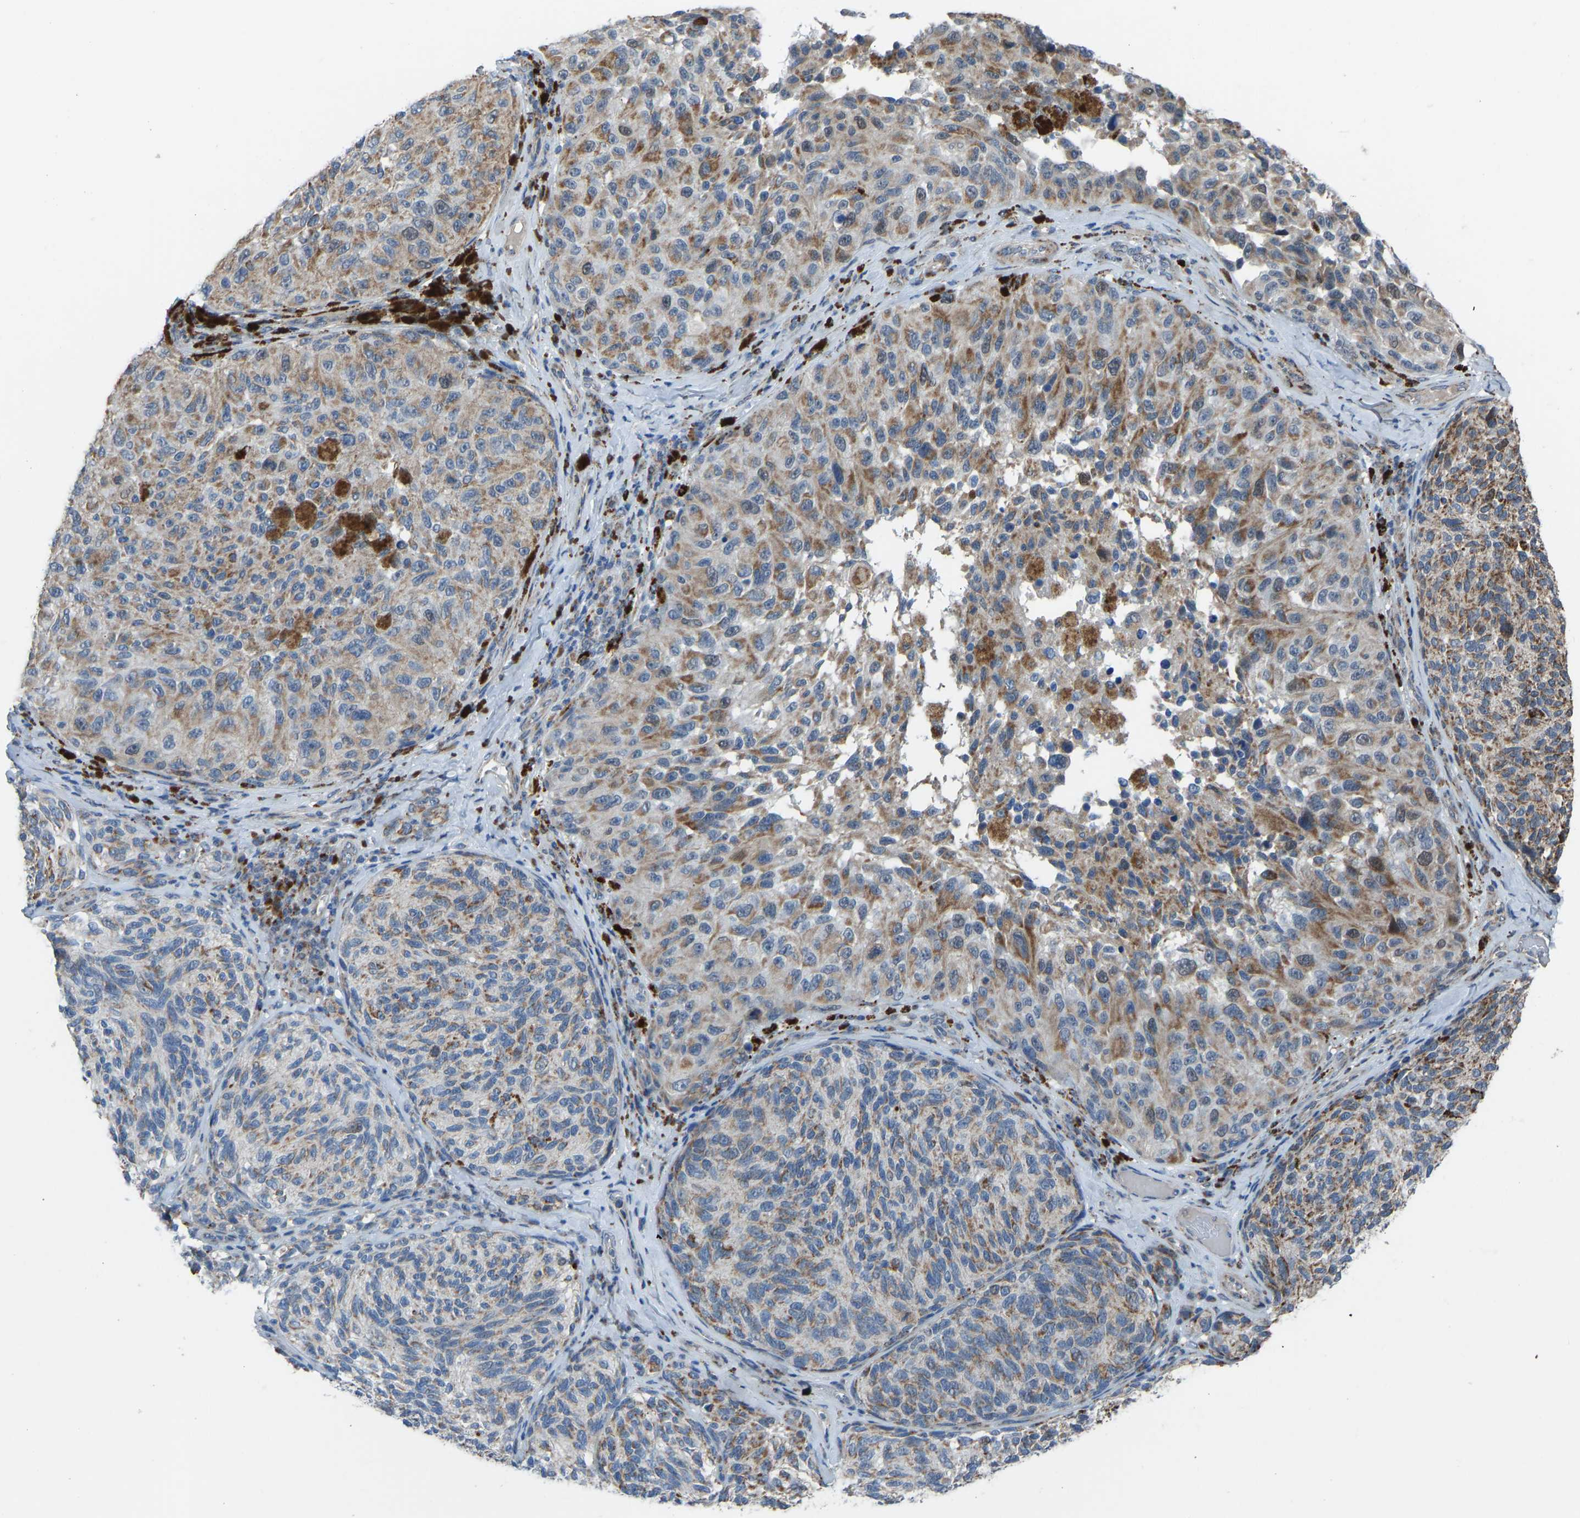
{"staining": {"intensity": "moderate", "quantity": "25%-75%", "location": "cytoplasmic/membranous"}, "tissue": "melanoma", "cell_type": "Tumor cells", "image_type": "cancer", "snomed": [{"axis": "morphology", "description": "Malignant melanoma, NOS"}, {"axis": "topography", "description": "Skin"}], "caption": "Malignant melanoma stained for a protein (brown) shows moderate cytoplasmic/membranous positive staining in approximately 25%-75% of tumor cells.", "gene": "SMIM20", "patient": {"sex": "female", "age": 73}}